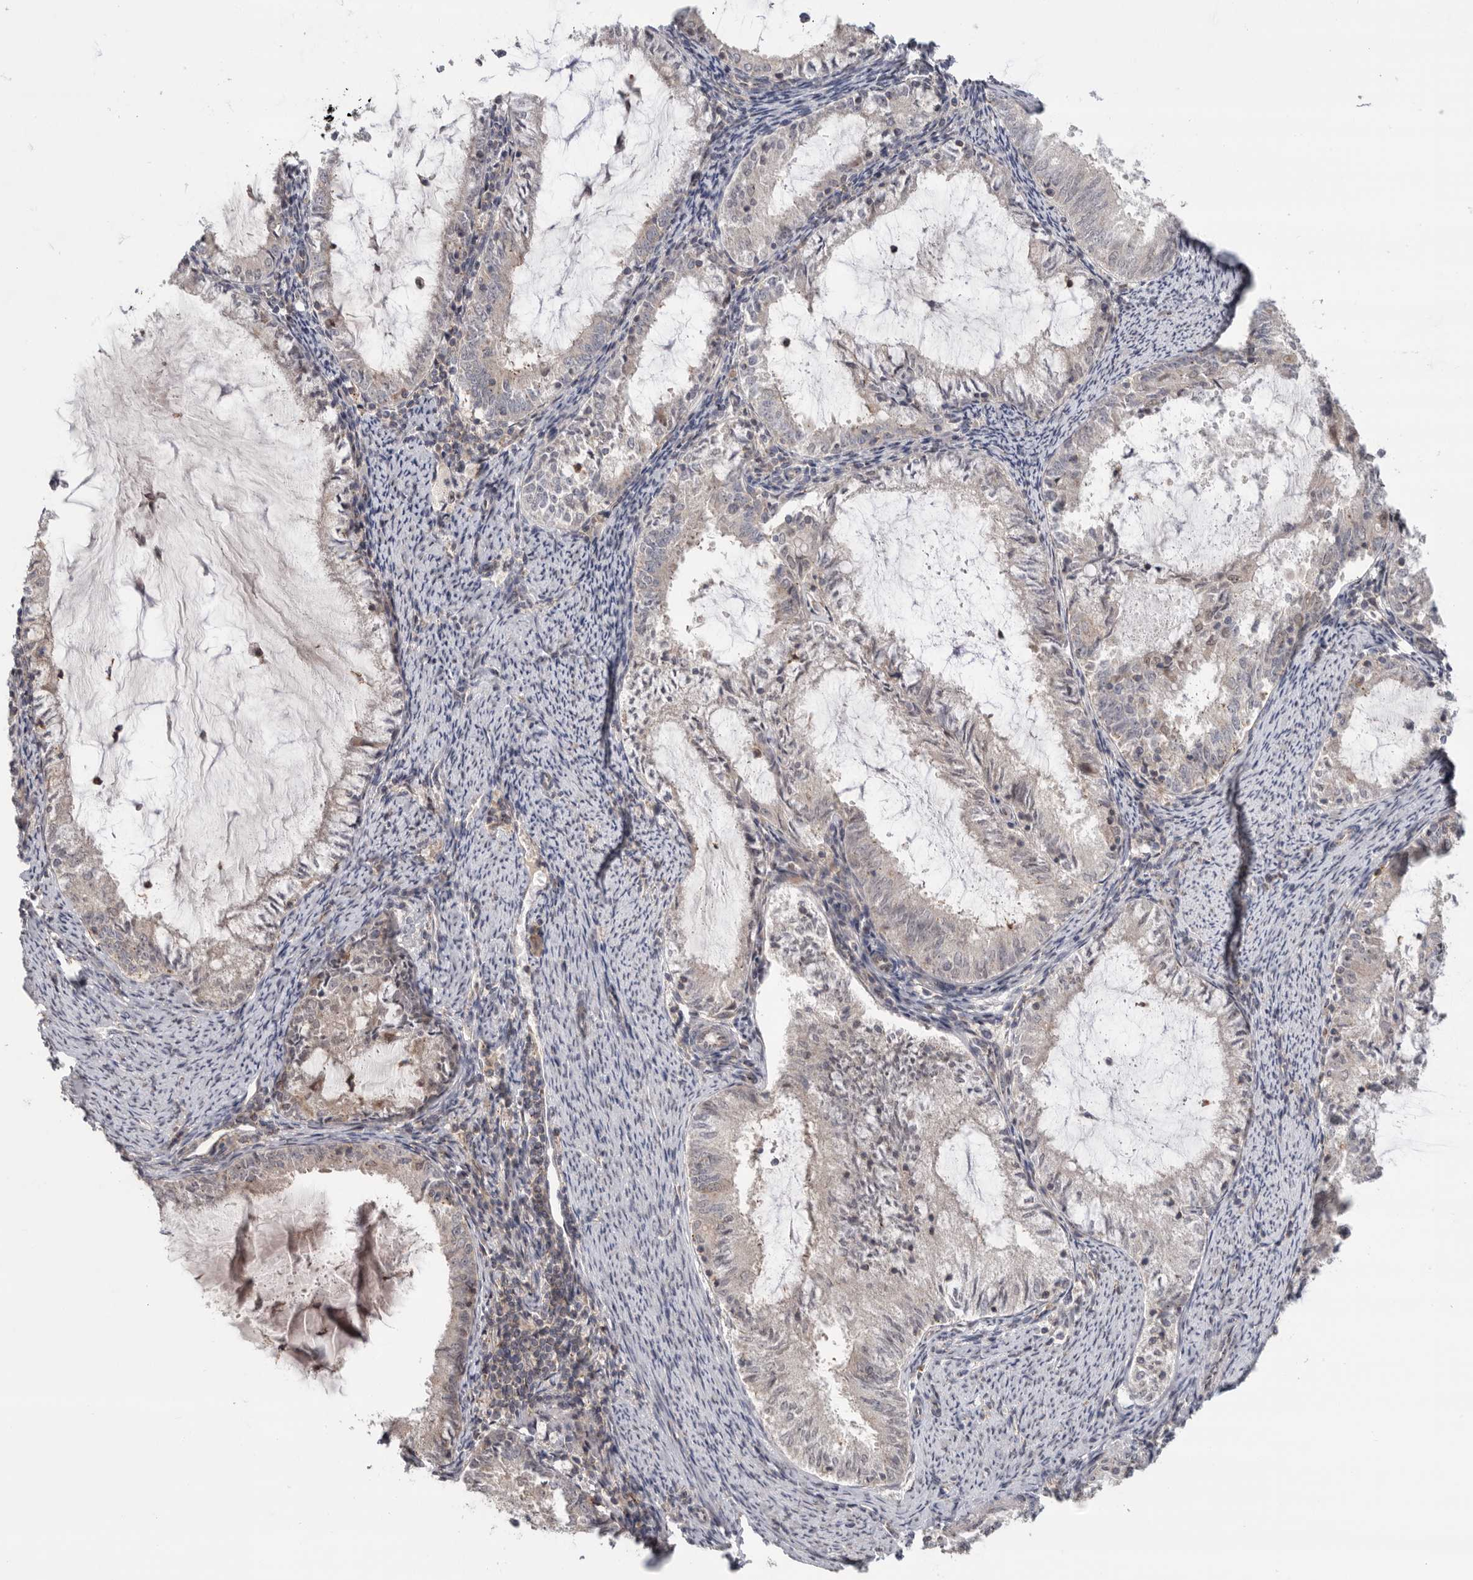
{"staining": {"intensity": "negative", "quantity": "none", "location": "none"}, "tissue": "endometrial cancer", "cell_type": "Tumor cells", "image_type": "cancer", "snomed": [{"axis": "morphology", "description": "Adenocarcinoma, NOS"}, {"axis": "topography", "description": "Endometrium"}], "caption": "IHC image of neoplastic tissue: endometrial cancer (adenocarcinoma) stained with DAB displays no significant protein expression in tumor cells.", "gene": "KLK5", "patient": {"sex": "female", "age": 57}}